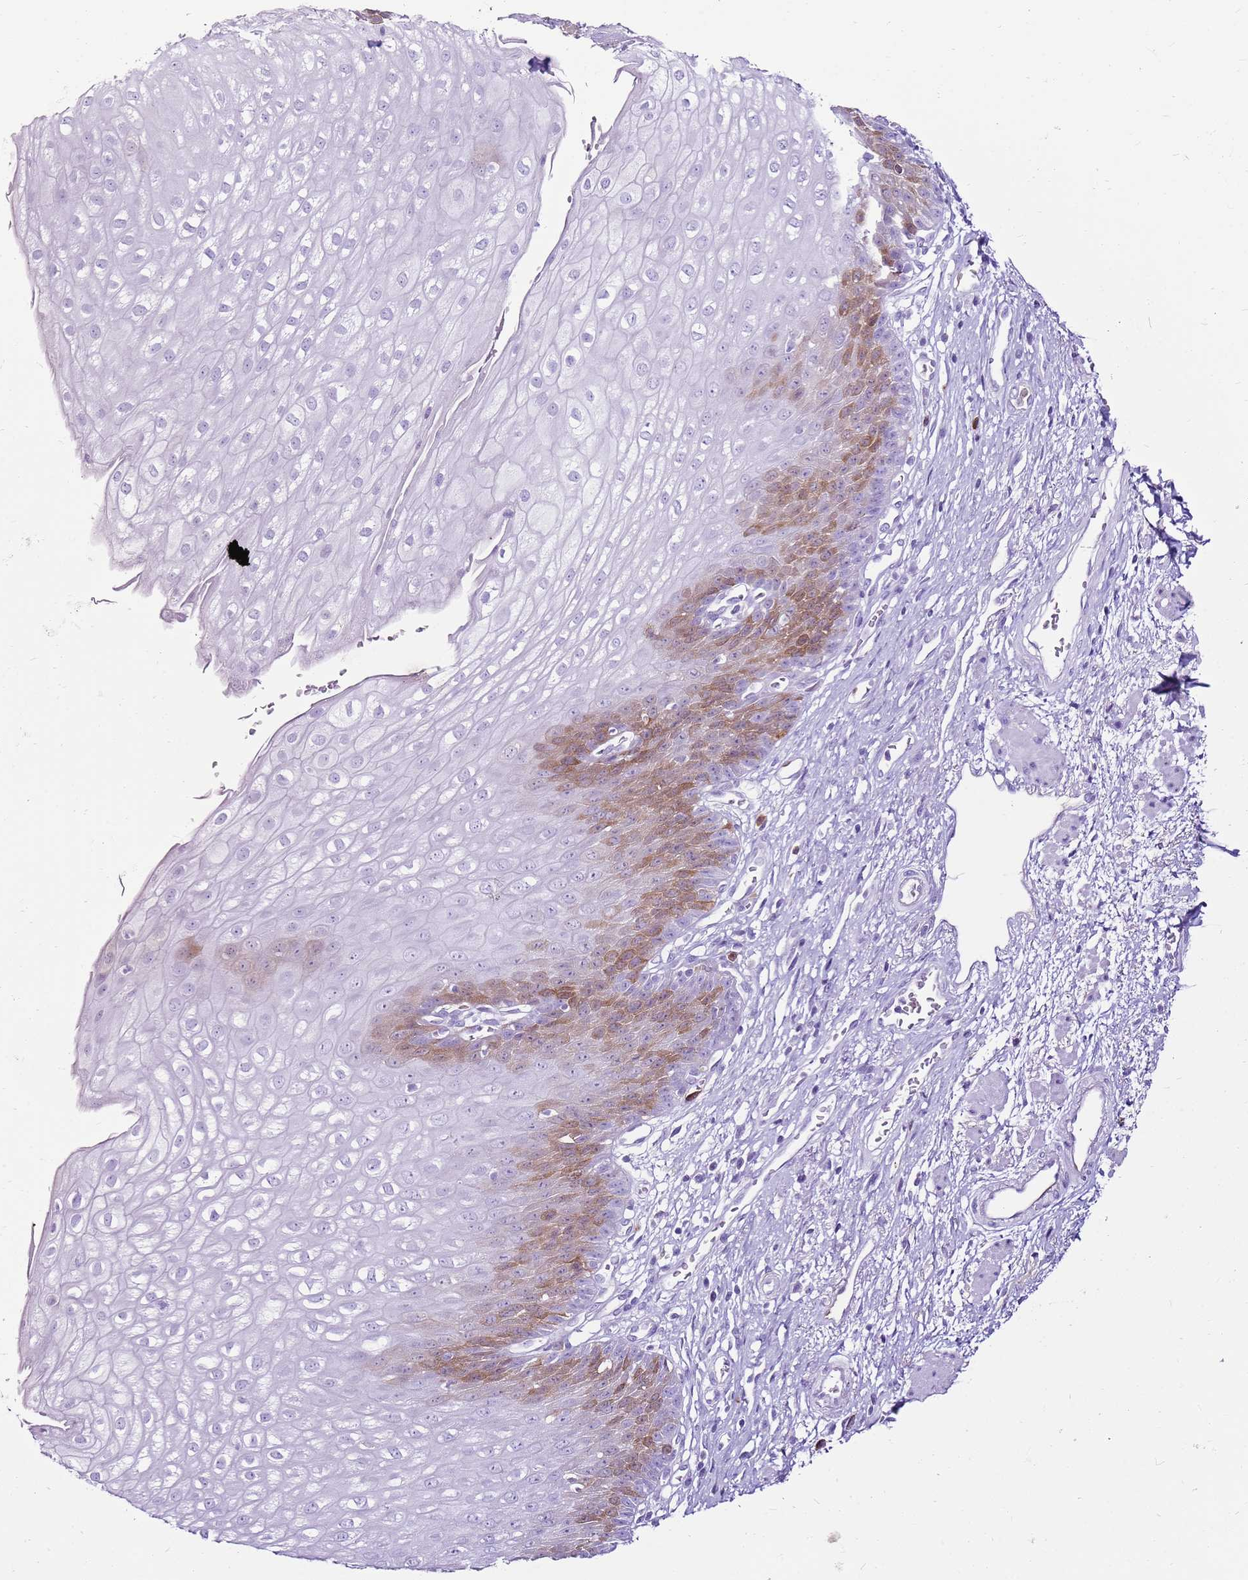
{"staining": {"intensity": "moderate", "quantity": "<25%", "location": "cytoplasmic/membranous"}, "tissue": "esophagus", "cell_type": "Squamous epithelial cells", "image_type": "normal", "snomed": [{"axis": "morphology", "description": "Normal tissue, NOS"}, {"axis": "topography", "description": "Esophagus"}], "caption": "Squamous epithelial cells demonstrate low levels of moderate cytoplasmic/membranous positivity in approximately <25% of cells in benign esophagus.", "gene": "SPC25", "patient": {"sex": "male", "age": 71}}